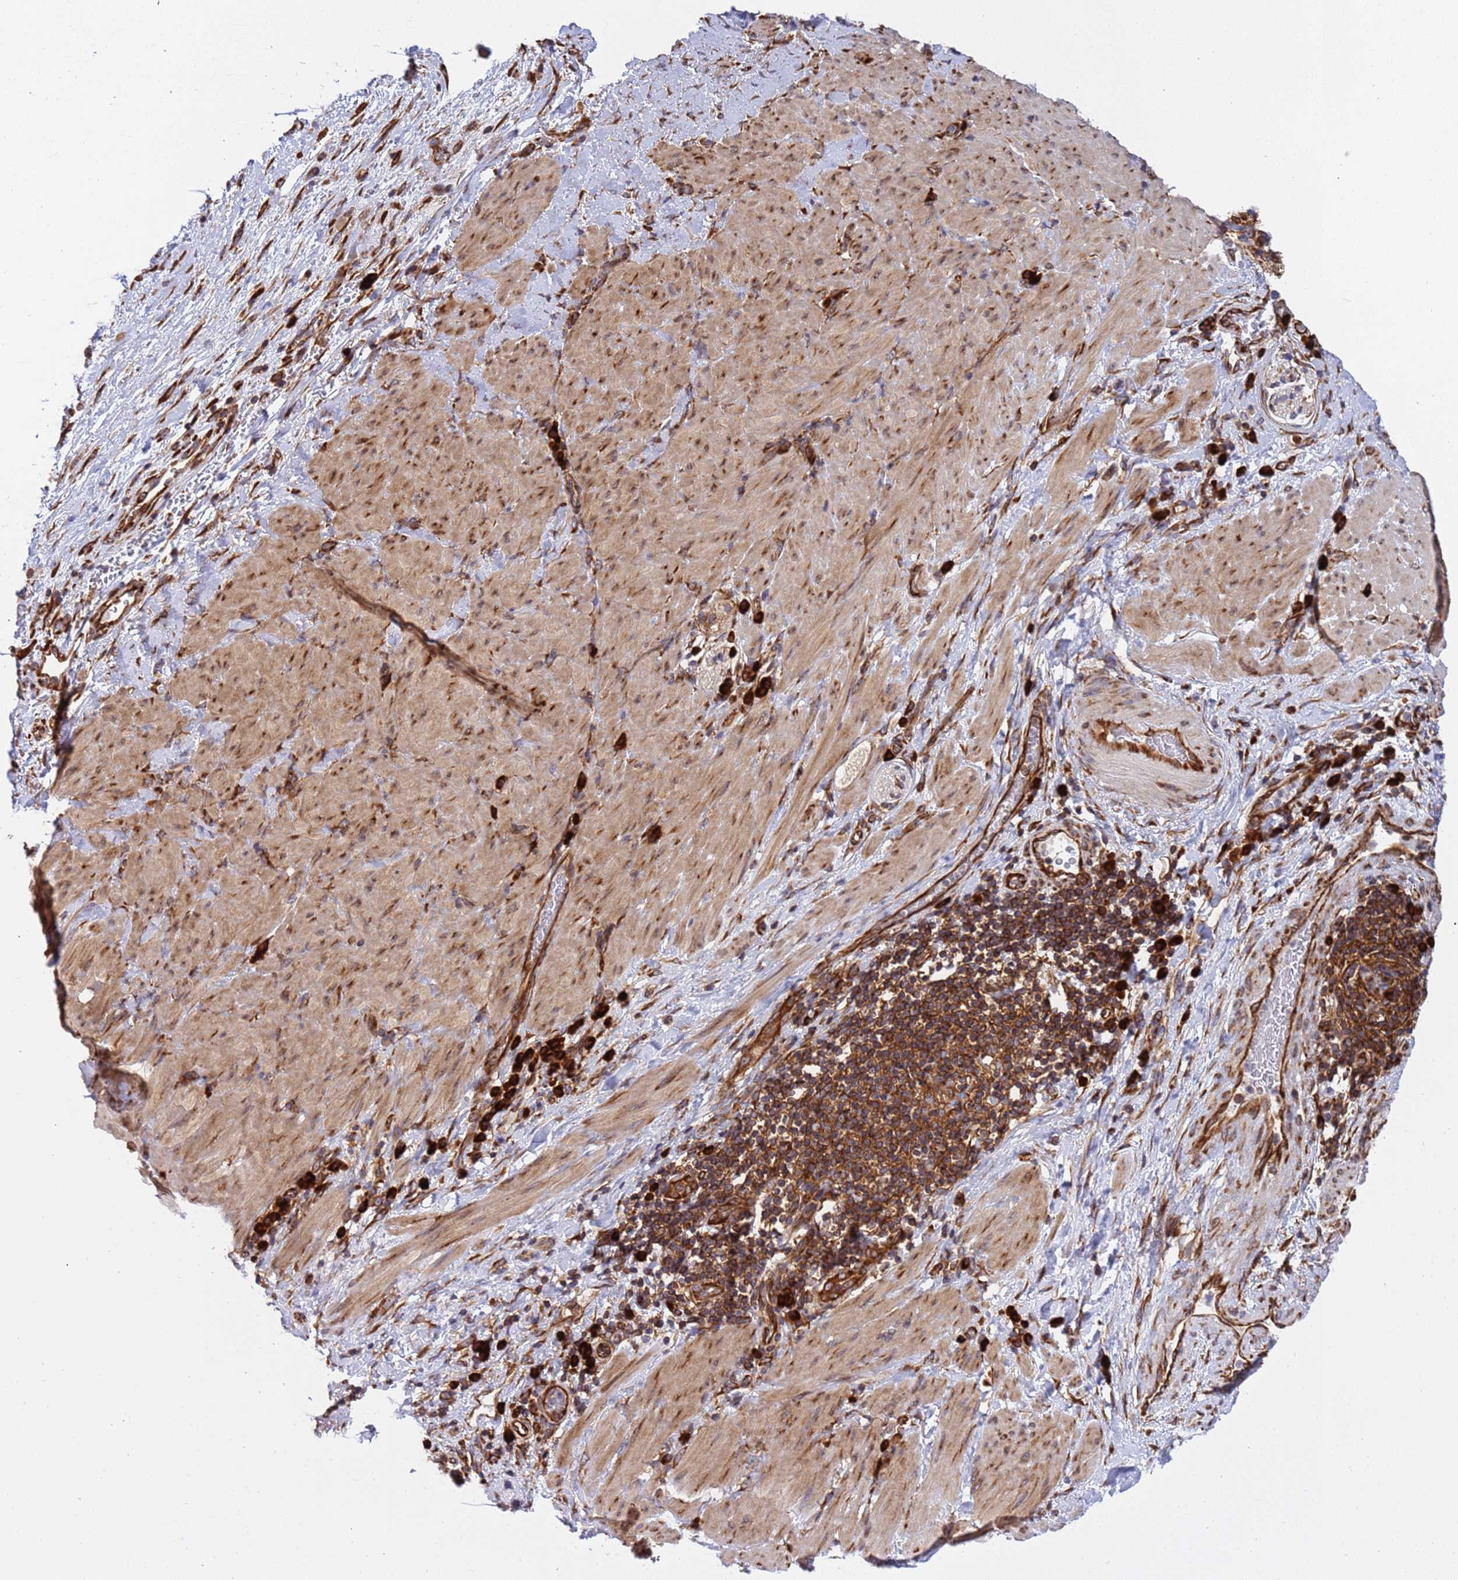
{"staining": {"intensity": "strong", "quantity": ">75%", "location": "cytoplasmic/membranous"}, "tissue": "stomach cancer", "cell_type": "Tumor cells", "image_type": "cancer", "snomed": [{"axis": "morphology", "description": "Normal tissue, NOS"}, {"axis": "morphology", "description": "Adenocarcinoma, NOS"}, {"axis": "topography", "description": "Stomach"}], "caption": "Protein staining of stomach cancer tissue displays strong cytoplasmic/membranous expression in approximately >75% of tumor cells.", "gene": "RPL36", "patient": {"sex": "female", "age": 64}}